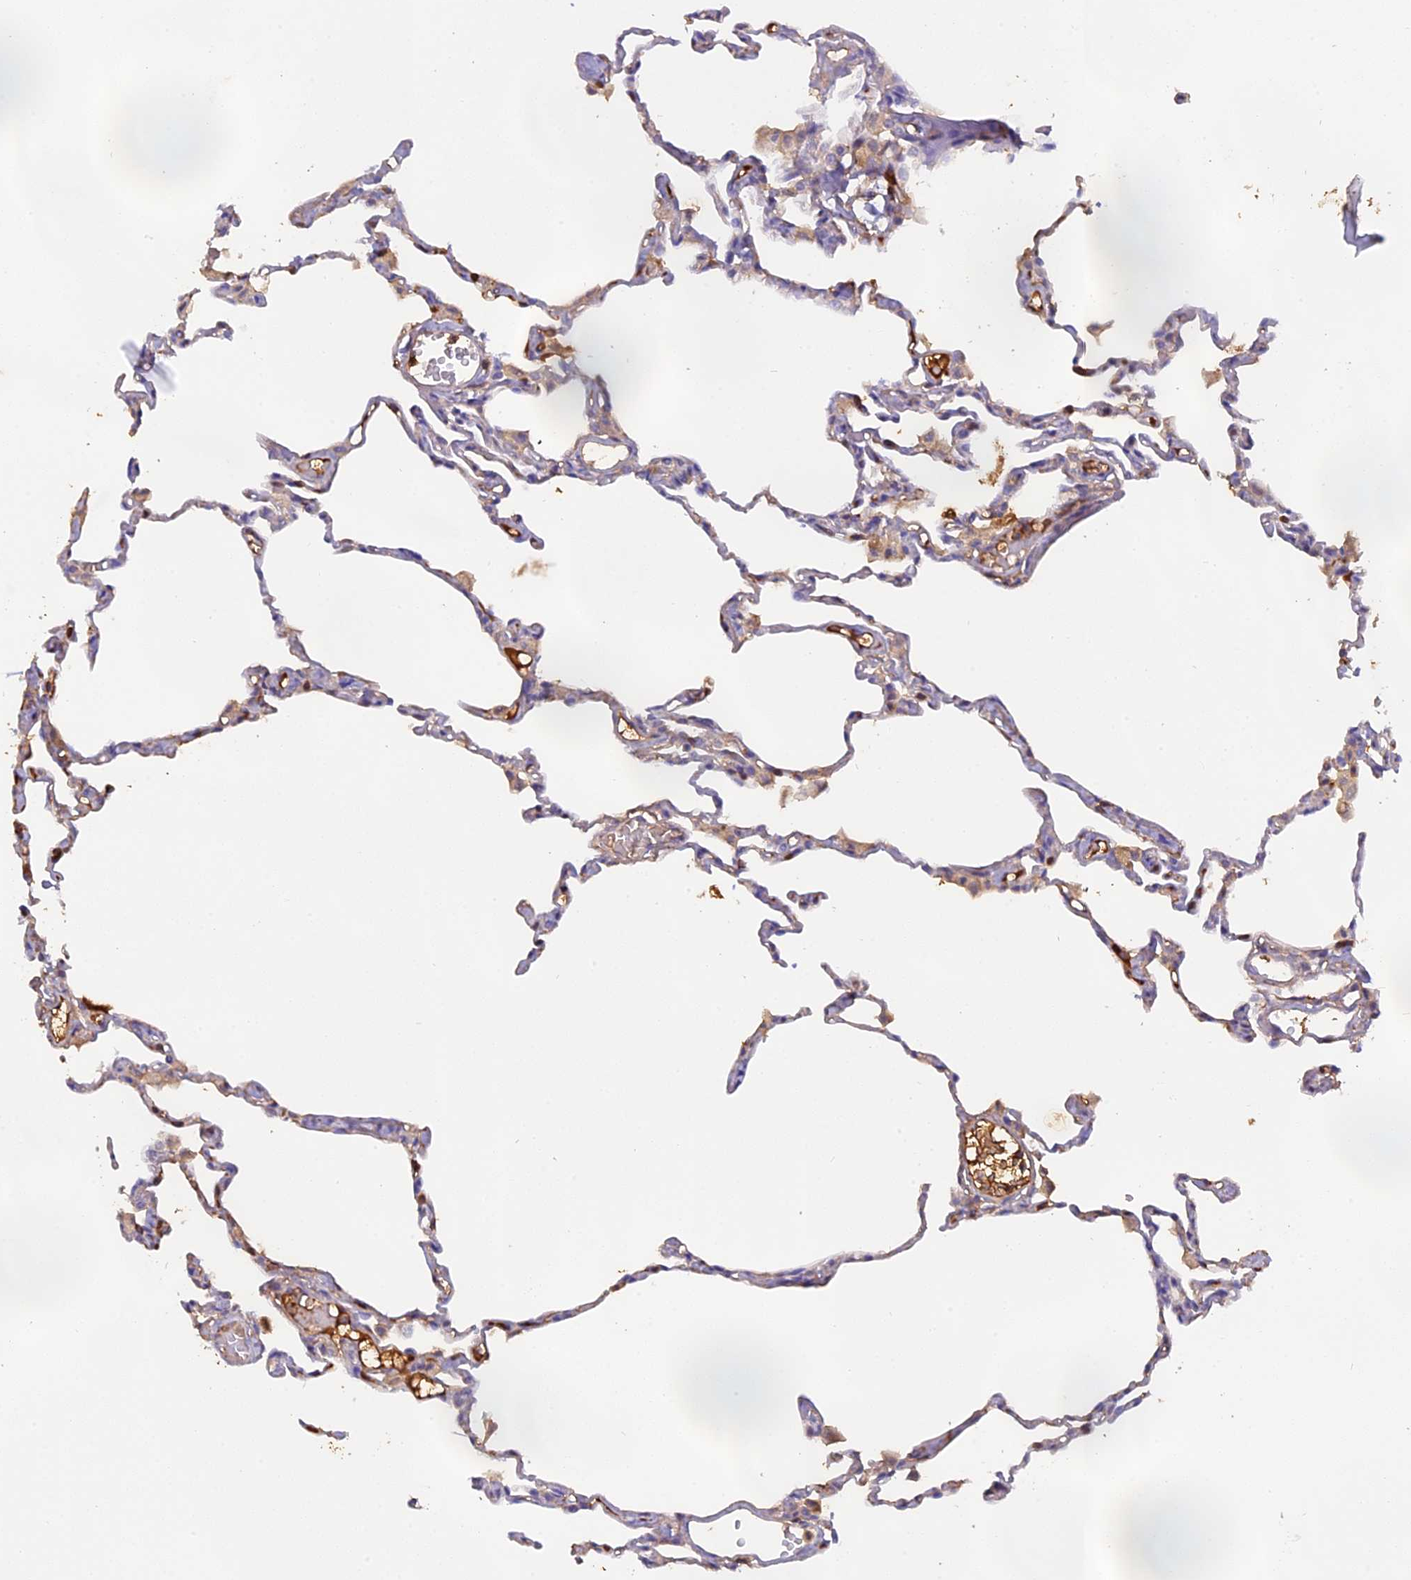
{"staining": {"intensity": "weak", "quantity": "<25%", "location": "cytoplasmic/membranous"}, "tissue": "lung", "cell_type": "Alveolar cells", "image_type": "normal", "snomed": [{"axis": "morphology", "description": "Normal tissue, NOS"}, {"axis": "topography", "description": "Lung"}], "caption": "The histopathology image demonstrates no staining of alveolar cells in unremarkable lung. (DAB immunohistochemistry (IHC) with hematoxylin counter stain).", "gene": "CFAP119", "patient": {"sex": "female", "age": 49}}